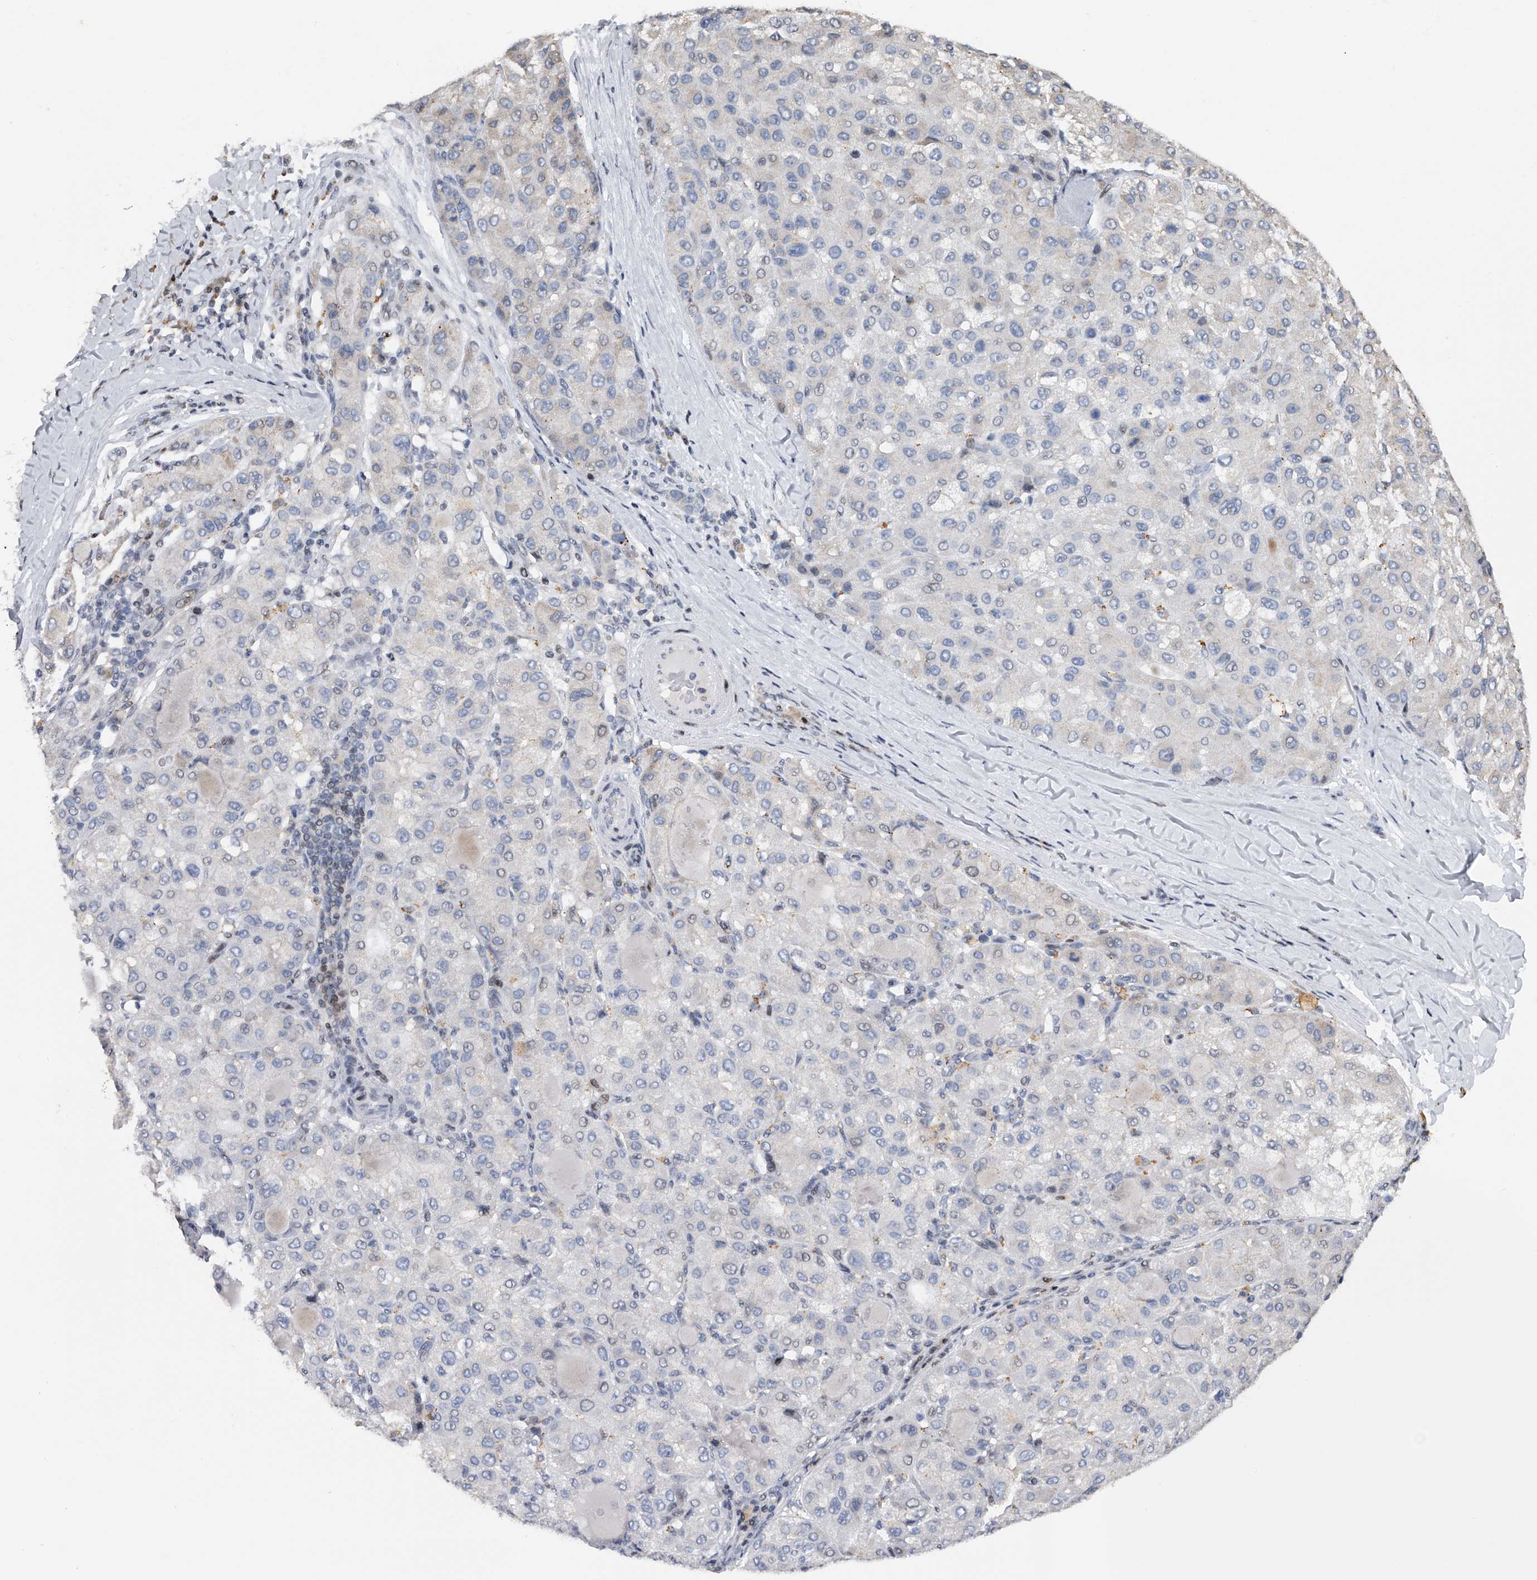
{"staining": {"intensity": "negative", "quantity": "none", "location": "none"}, "tissue": "liver cancer", "cell_type": "Tumor cells", "image_type": "cancer", "snomed": [{"axis": "morphology", "description": "Carcinoma, Hepatocellular, NOS"}, {"axis": "topography", "description": "Liver"}], "caption": "An immunohistochemistry (IHC) image of liver cancer (hepatocellular carcinoma) is shown. There is no staining in tumor cells of liver cancer (hepatocellular carcinoma).", "gene": "RWDD2A", "patient": {"sex": "male", "age": 80}}